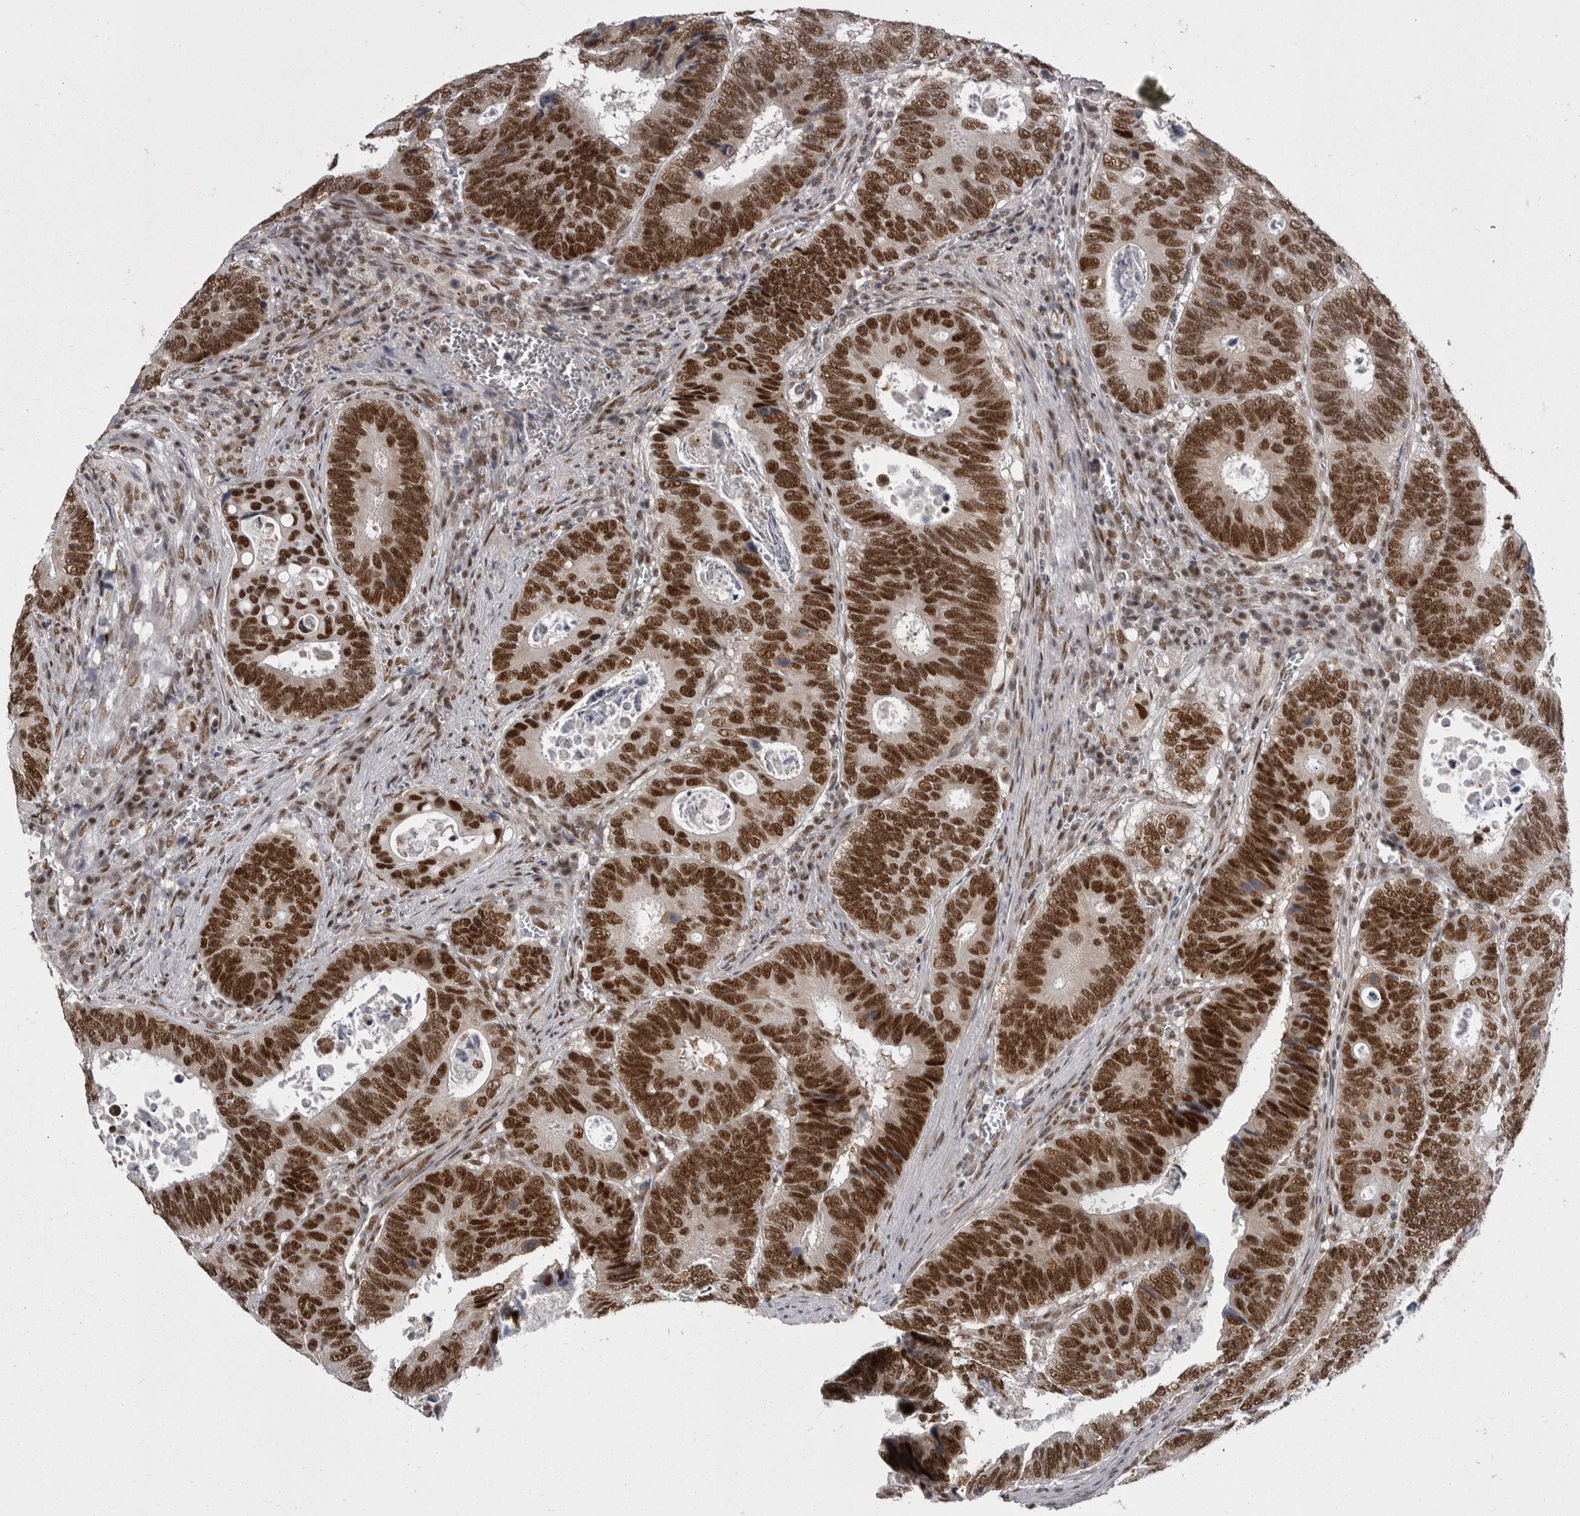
{"staining": {"intensity": "strong", "quantity": ">75%", "location": "nuclear"}, "tissue": "colorectal cancer", "cell_type": "Tumor cells", "image_type": "cancer", "snomed": [{"axis": "morphology", "description": "Adenocarcinoma, NOS"}, {"axis": "topography", "description": "Colon"}], "caption": "Protein analysis of adenocarcinoma (colorectal) tissue exhibits strong nuclear expression in approximately >75% of tumor cells.", "gene": "MEPCE", "patient": {"sex": "male", "age": 72}}